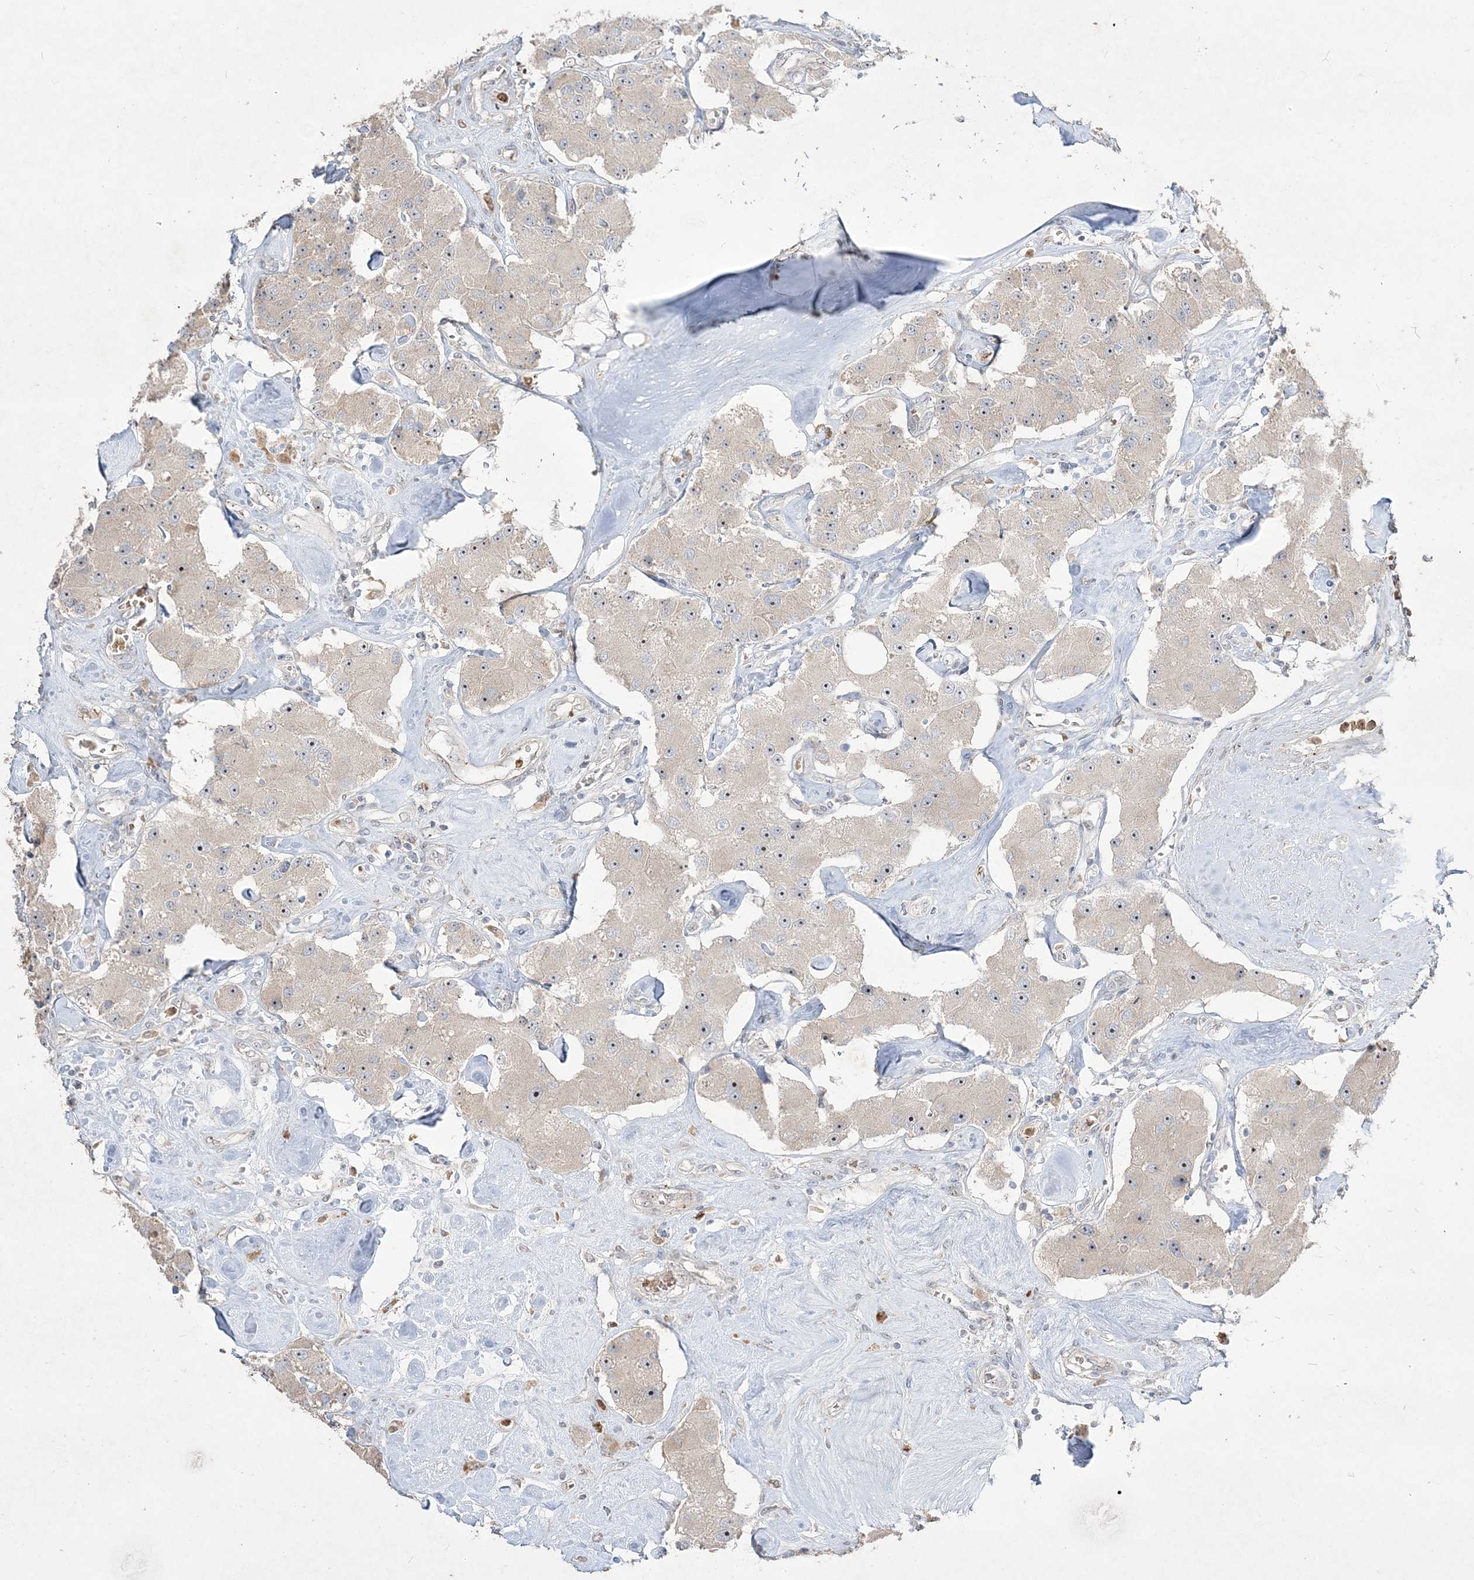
{"staining": {"intensity": "moderate", "quantity": "<25%", "location": "nuclear"}, "tissue": "carcinoid", "cell_type": "Tumor cells", "image_type": "cancer", "snomed": [{"axis": "morphology", "description": "Carcinoid, malignant, NOS"}, {"axis": "topography", "description": "Pancreas"}], "caption": "High-power microscopy captured an immunohistochemistry (IHC) photomicrograph of carcinoid, revealing moderate nuclear positivity in about <25% of tumor cells.", "gene": "NOP16", "patient": {"sex": "male", "age": 41}}